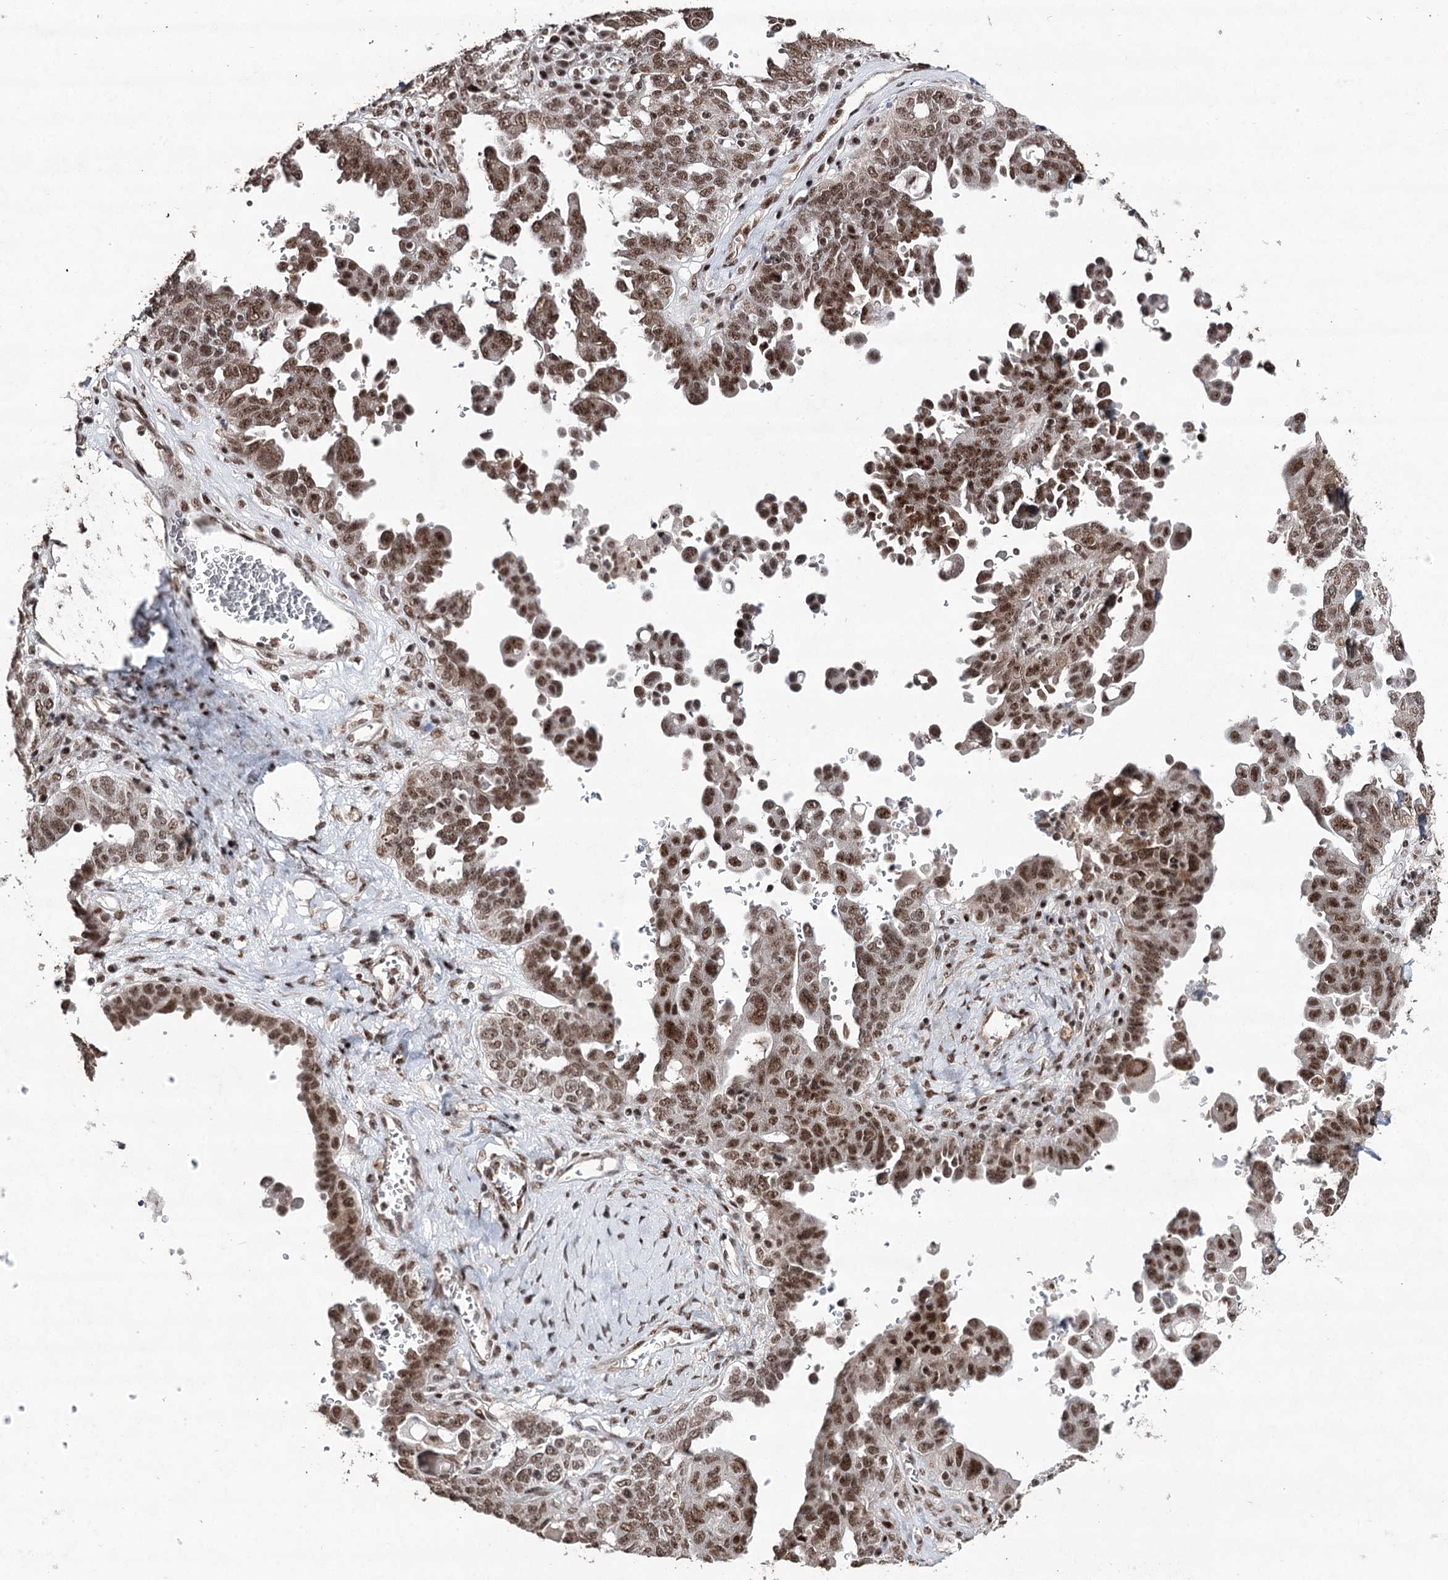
{"staining": {"intensity": "moderate", "quantity": ">75%", "location": "nuclear"}, "tissue": "ovarian cancer", "cell_type": "Tumor cells", "image_type": "cancer", "snomed": [{"axis": "morphology", "description": "Carcinoma, endometroid"}, {"axis": "topography", "description": "Ovary"}], "caption": "Immunohistochemical staining of ovarian cancer displays medium levels of moderate nuclear staining in approximately >75% of tumor cells.", "gene": "PDCD4", "patient": {"sex": "female", "age": 62}}